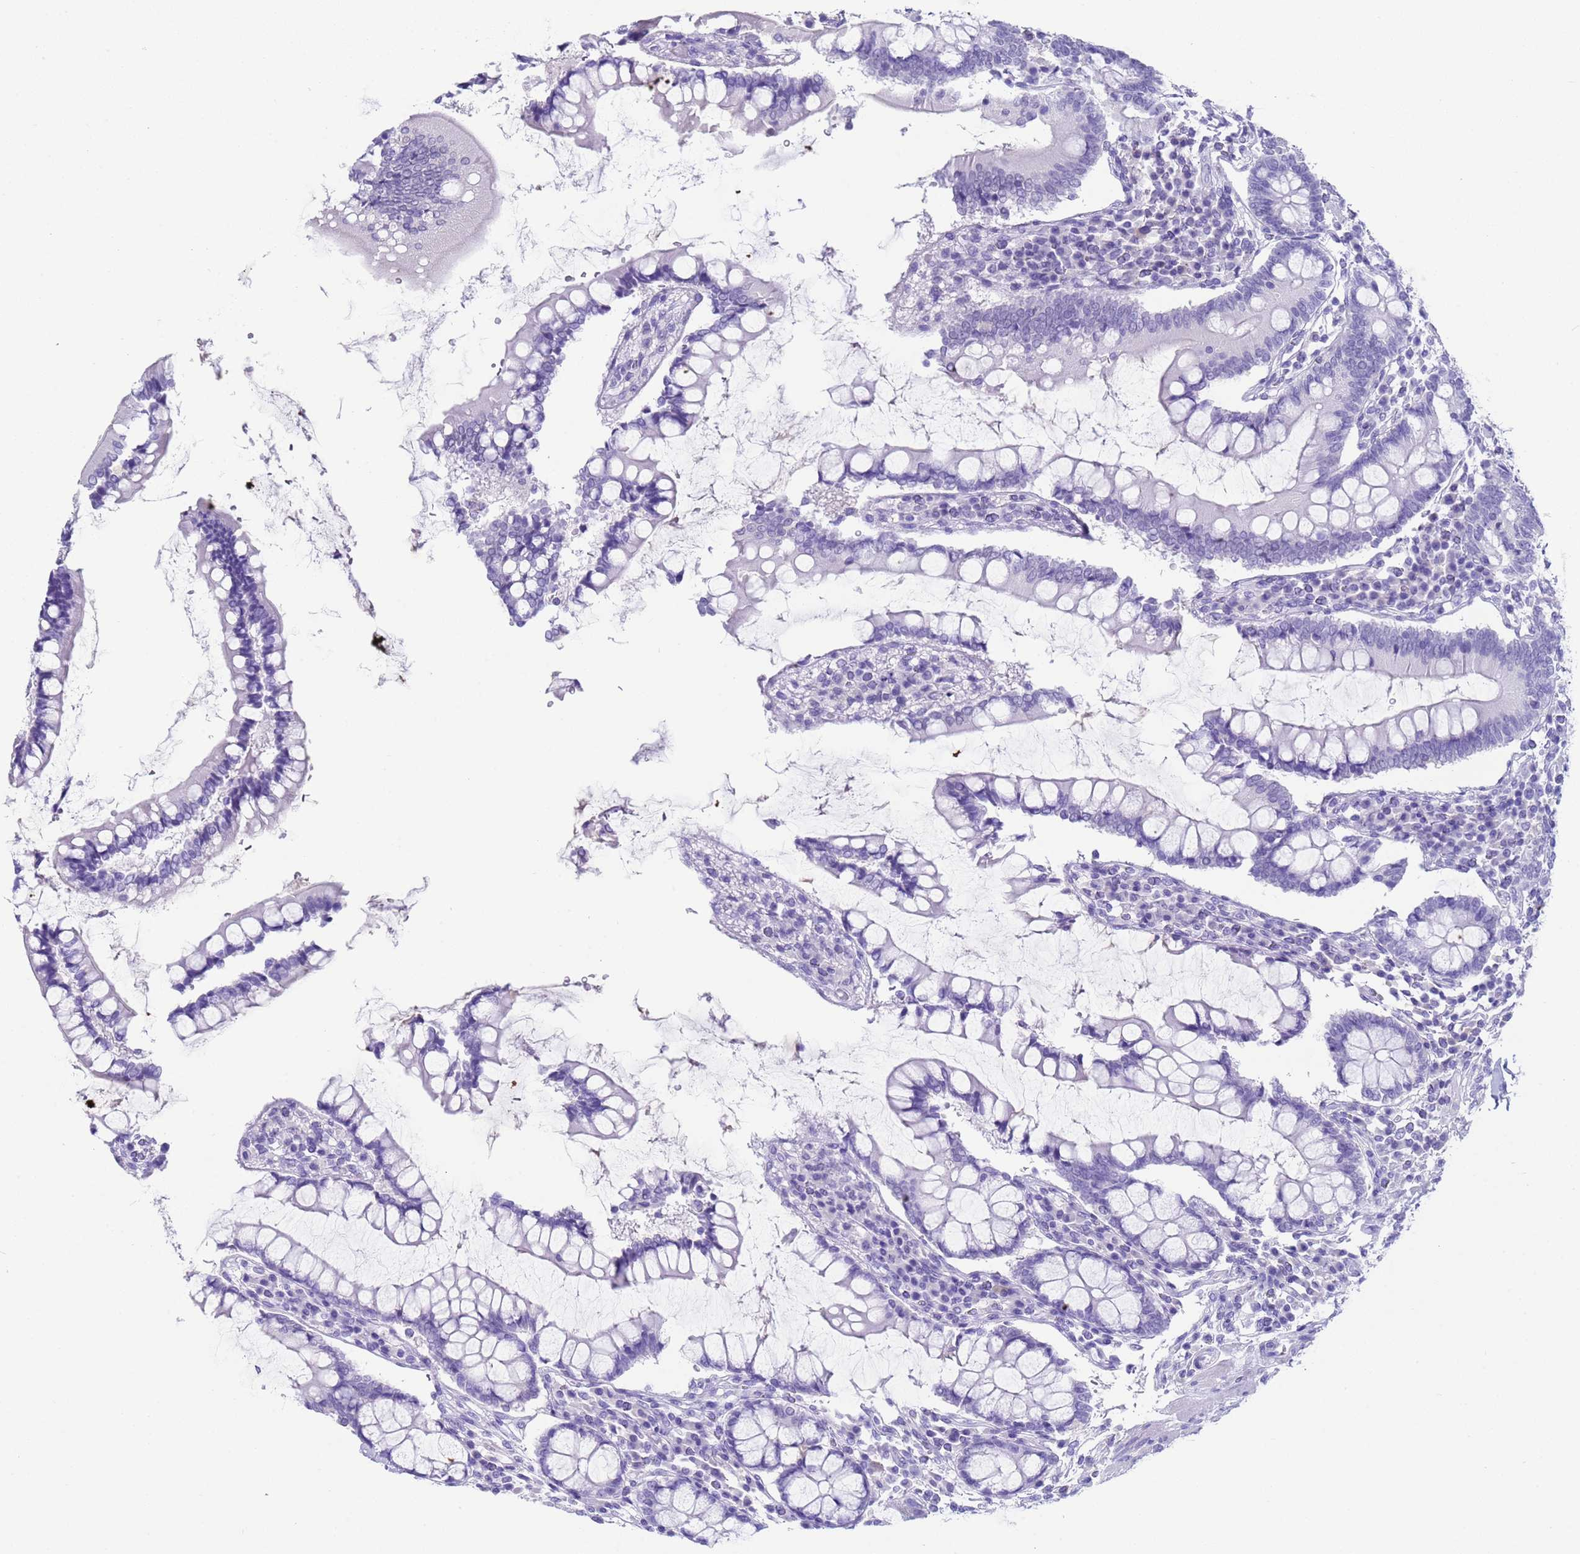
{"staining": {"intensity": "negative", "quantity": "none", "location": "none"}, "tissue": "colon", "cell_type": "Endothelial cells", "image_type": "normal", "snomed": [{"axis": "morphology", "description": "Normal tissue, NOS"}, {"axis": "topography", "description": "Colon"}], "caption": "Immunohistochemistry histopathology image of unremarkable colon stained for a protein (brown), which reveals no expression in endothelial cells.", "gene": "CKM", "patient": {"sex": "female", "age": 79}}